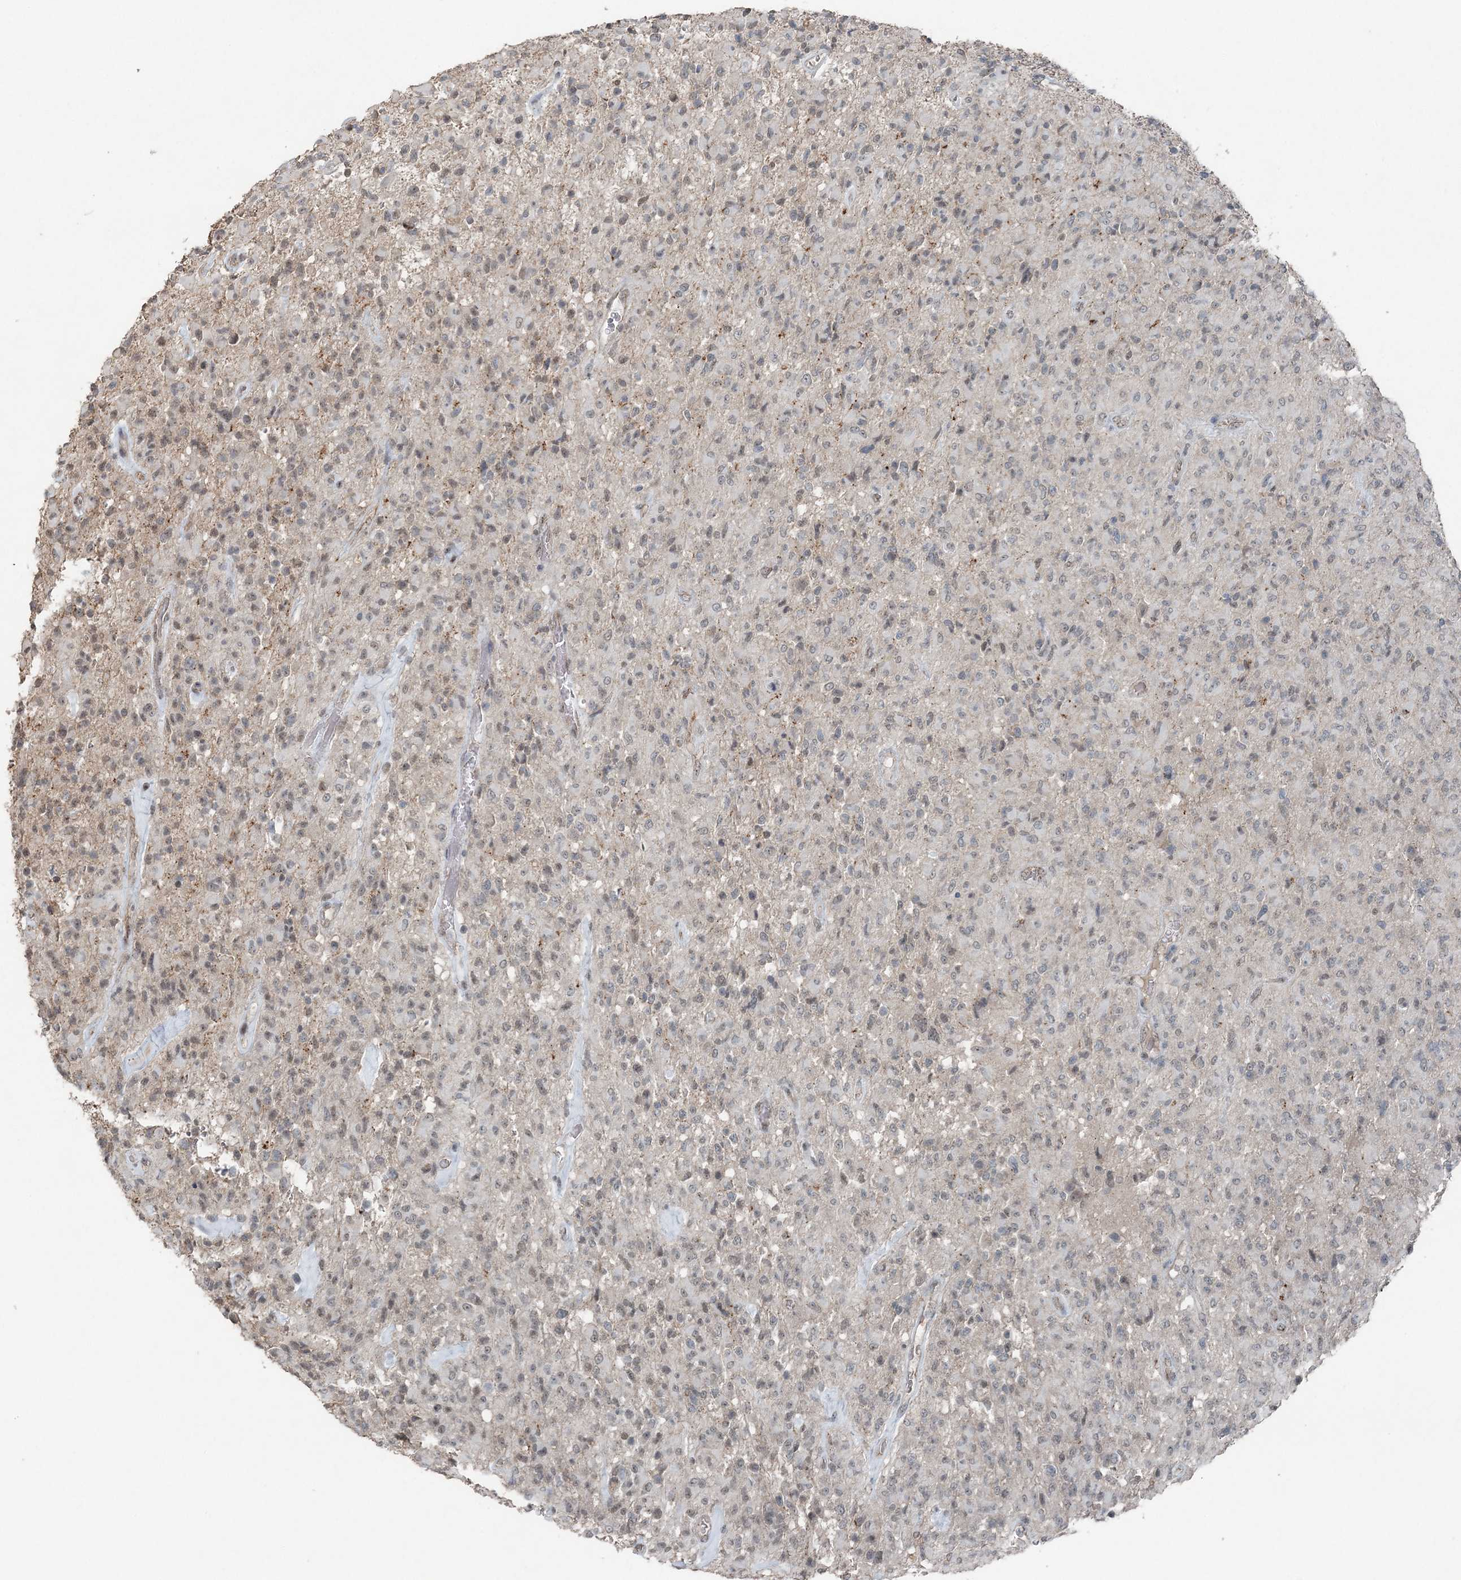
{"staining": {"intensity": "negative", "quantity": "none", "location": "none"}, "tissue": "glioma", "cell_type": "Tumor cells", "image_type": "cancer", "snomed": [{"axis": "morphology", "description": "Glioma, malignant, High grade"}, {"axis": "topography", "description": "Brain"}], "caption": "Glioma stained for a protein using immunohistochemistry (IHC) displays no expression tumor cells.", "gene": "VSIG2", "patient": {"sex": "female", "age": 57}}